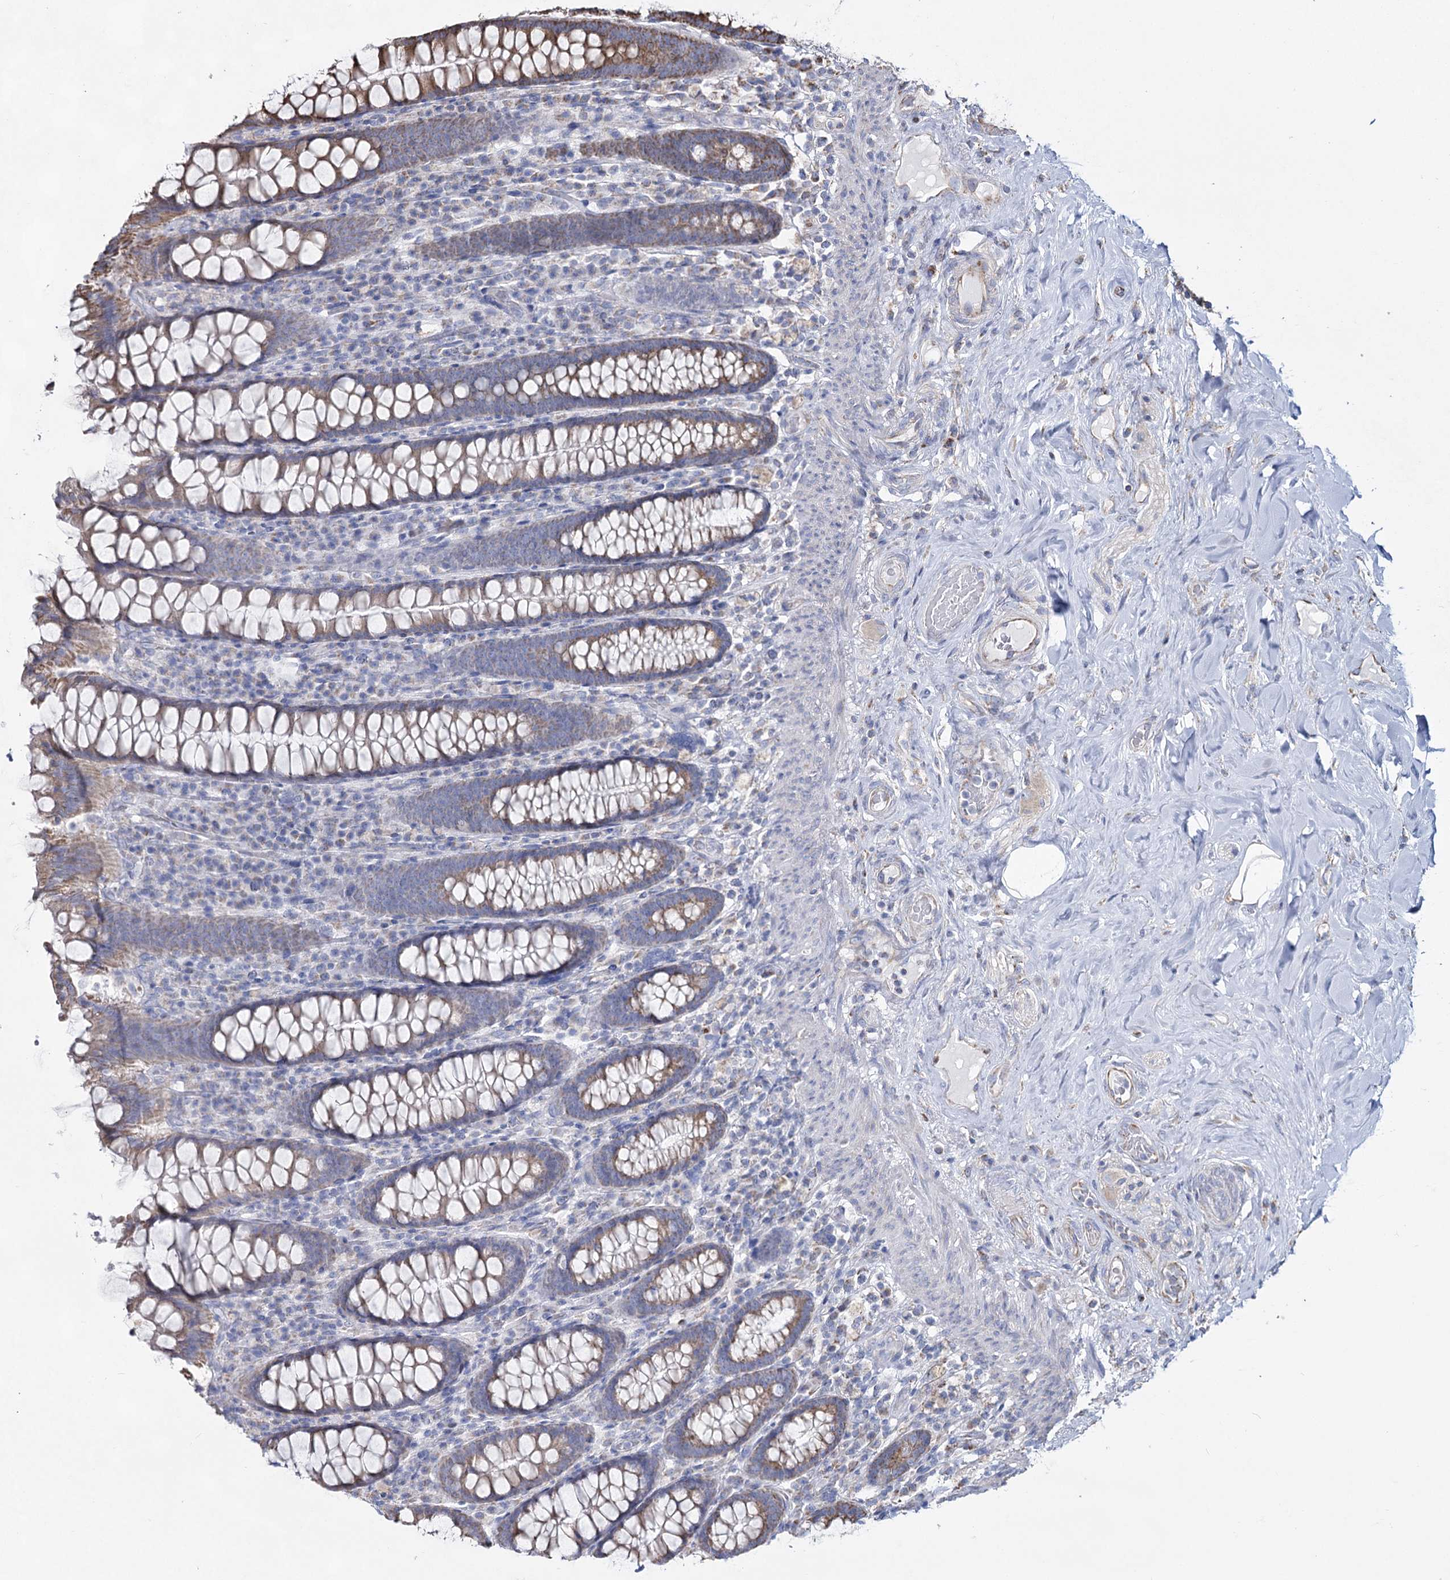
{"staining": {"intensity": "negative", "quantity": "none", "location": "none"}, "tissue": "colon", "cell_type": "Endothelial cells", "image_type": "normal", "snomed": [{"axis": "morphology", "description": "Normal tissue, NOS"}, {"axis": "topography", "description": "Colon"}], "caption": "High magnification brightfield microscopy of normal colon stained with DAB (brown) and counterstained with hematoxylin (blue): endothelial cells show no significant positivity.", "gene": "CCDC73", "patient": {"sex": "female", "age": 79}}